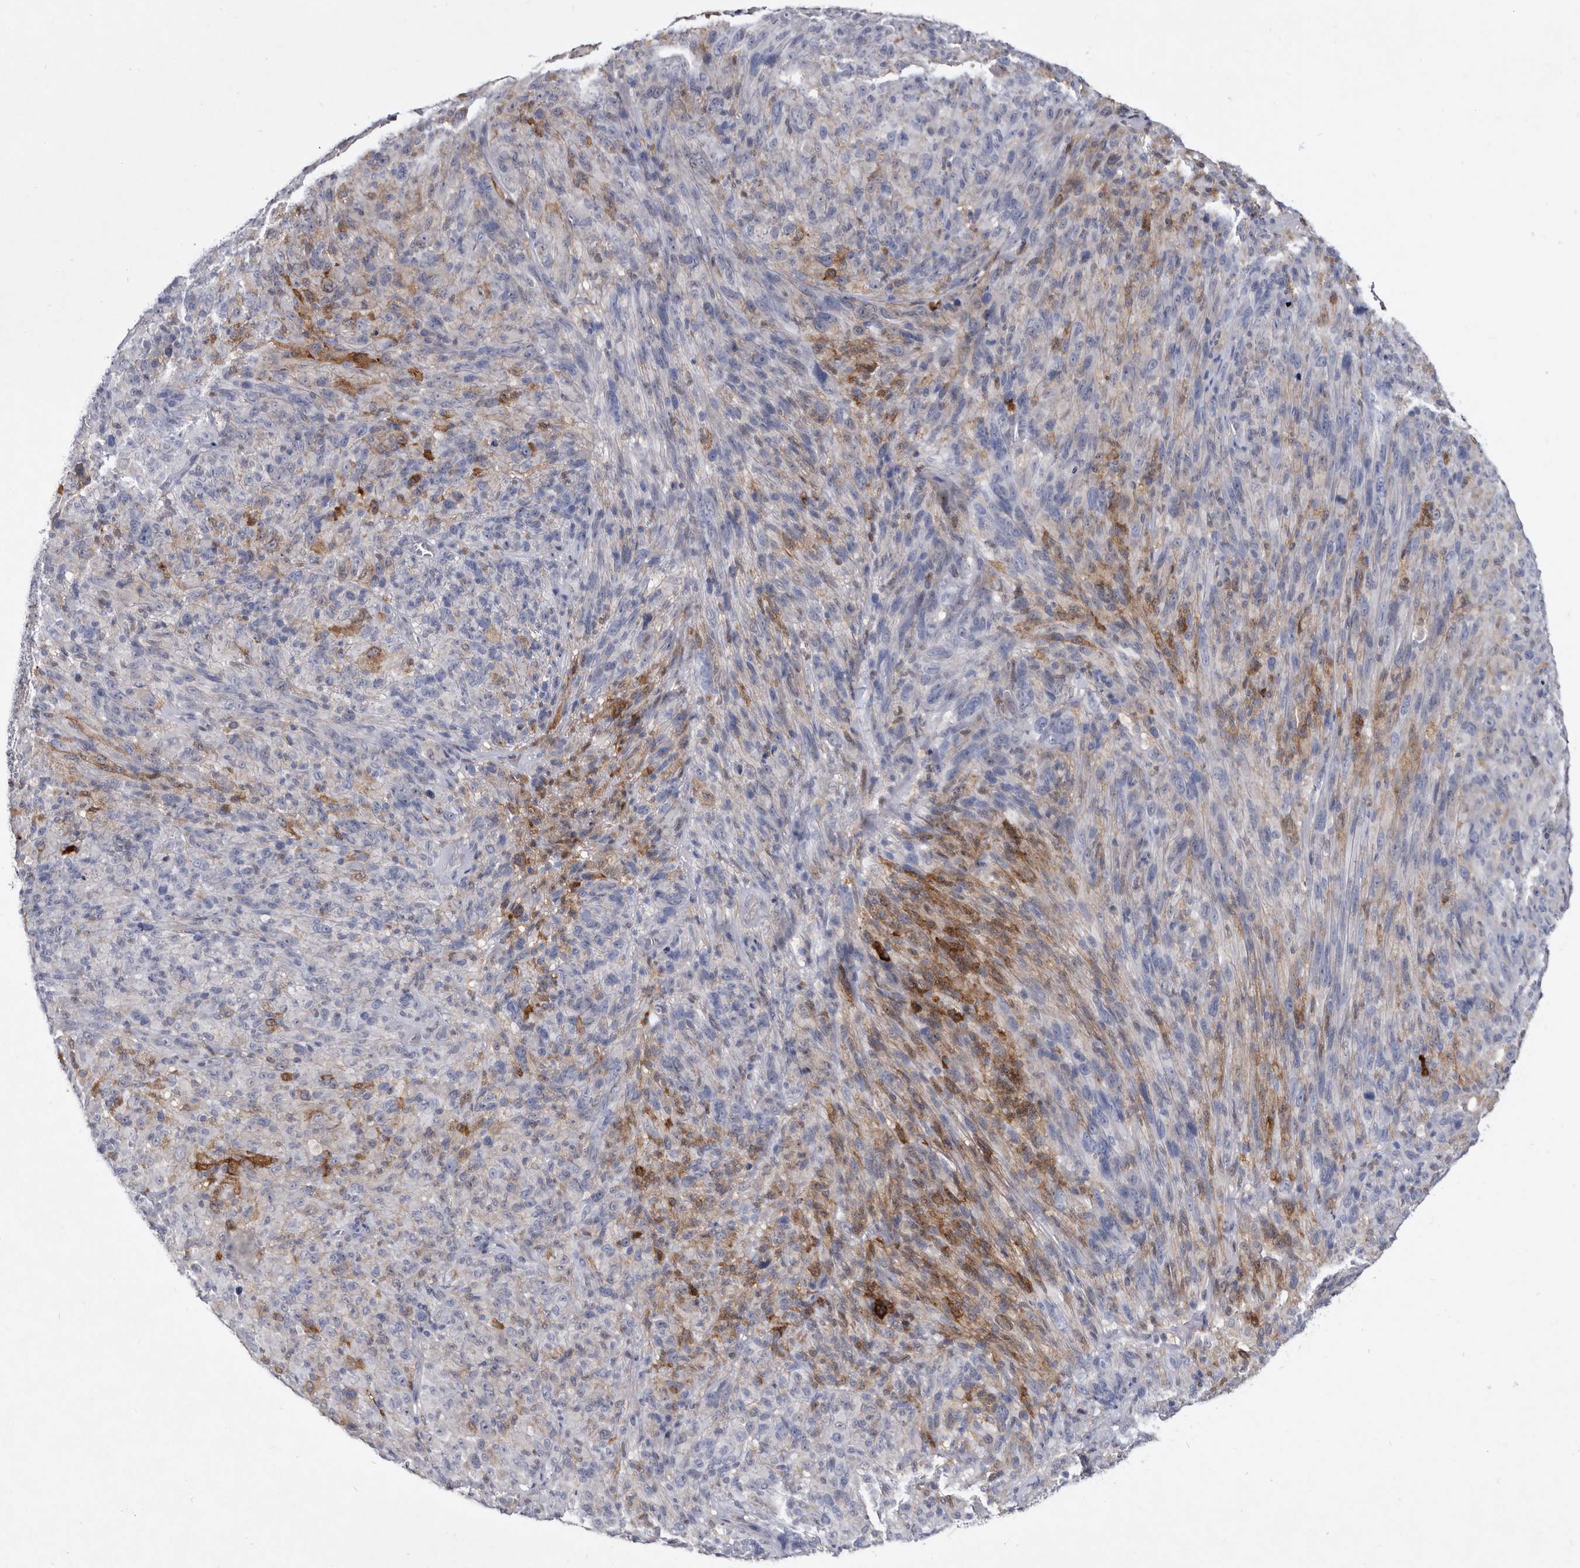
{"staining": {"intensity": "negative", "quantity": "none", "location": "none"}, "tissue": "melanoma", "cell_type": "Tumor cells", "image_type": "cancer", "snomed": [{"axis": "morphology", "description": "Malignant melanoma, NOS"}, {"axis": "topography", "description": "Skin of head"}], "caption": "IHC micrograph of neoplastic tissue: melanoma stained with DAB (3,3'-diaminobenzidine) shows no significant protein staining in tumor cells. The staining is performed using DAB brown chromogen with nuclei counter-stained in using hematoxylin.", "gene": "SERPINB8", "patient": {"sex": "male", "age": 96}}